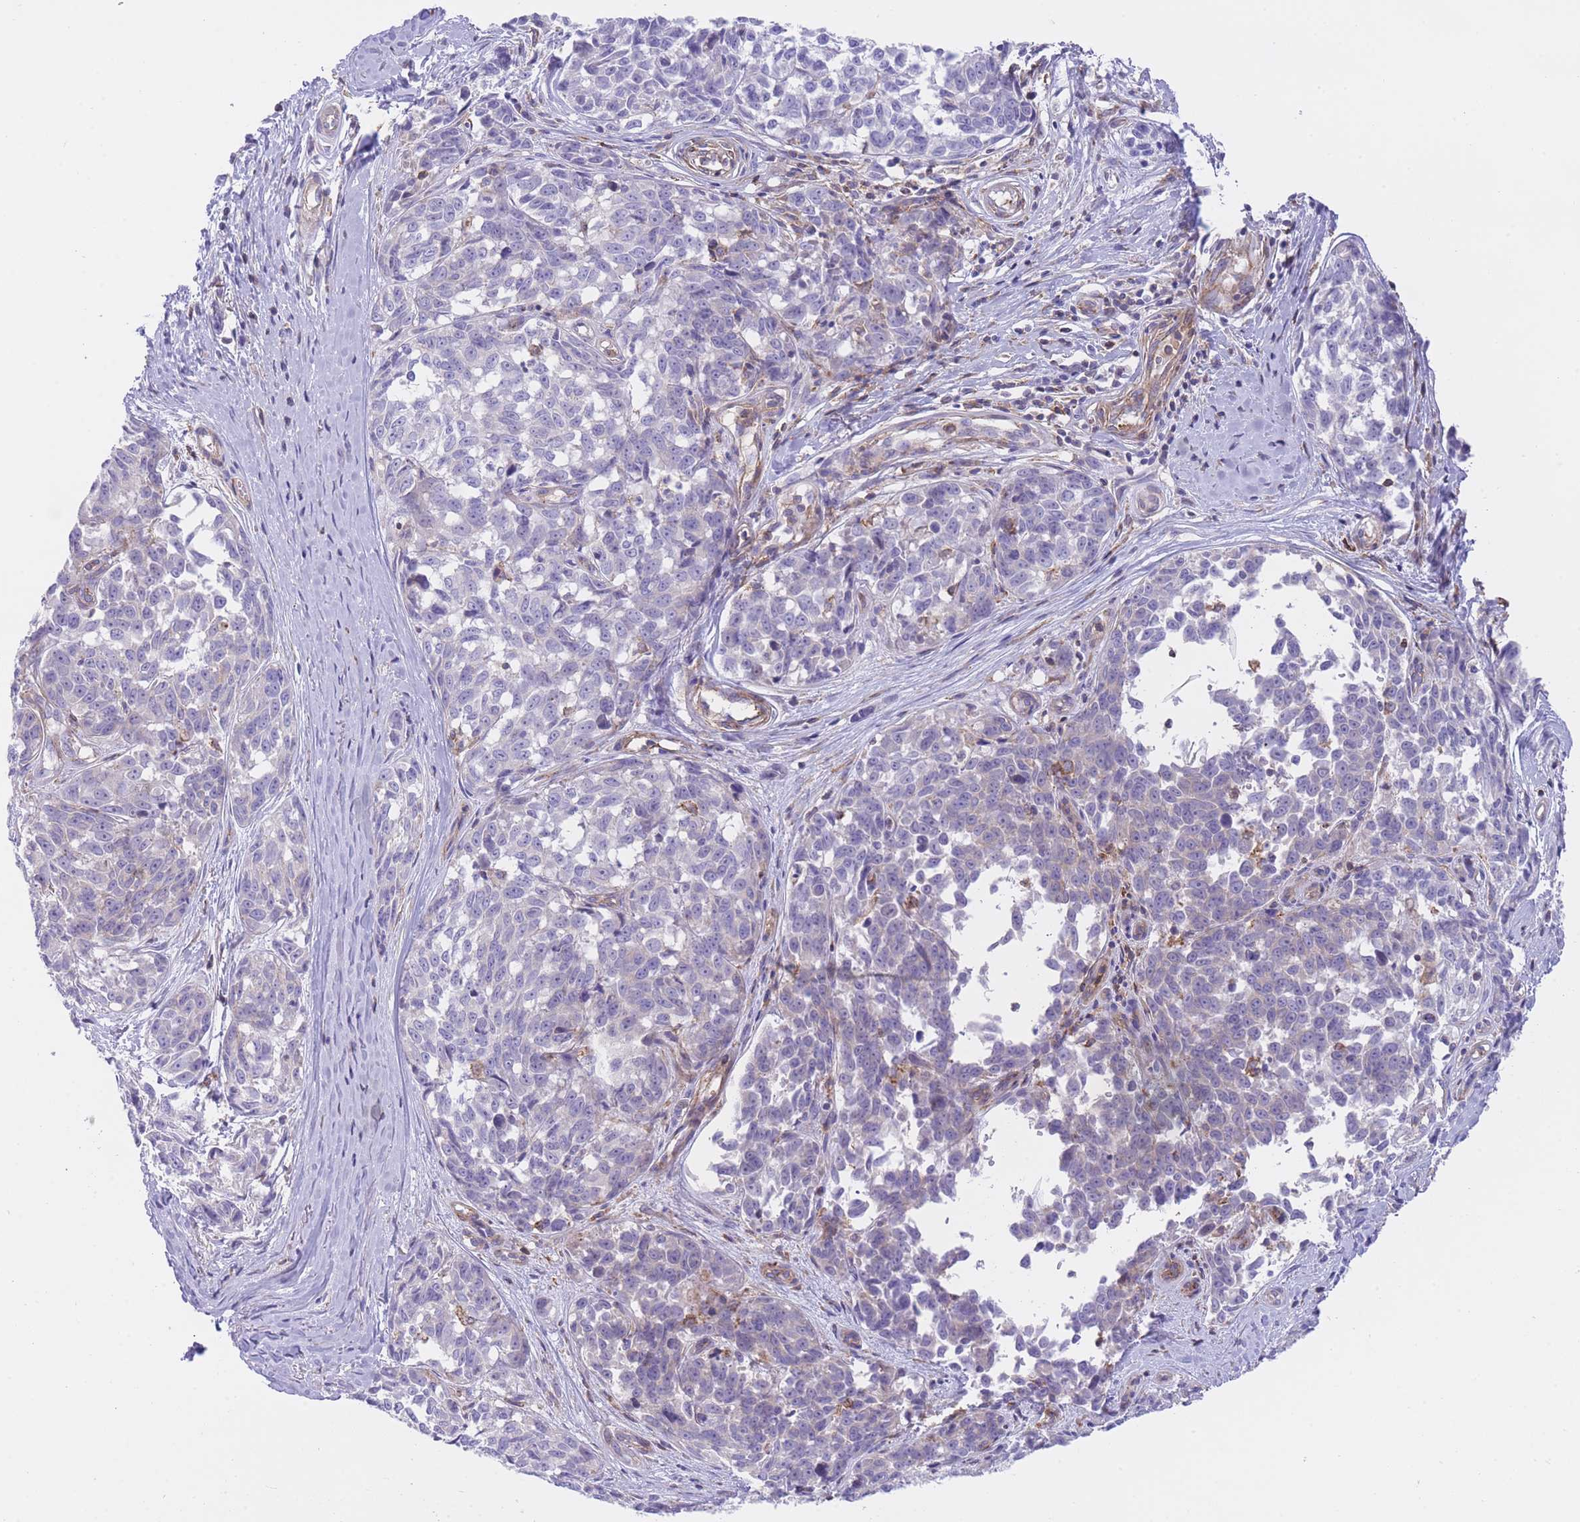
{"staining": {"intensity": "negative", "quantity": "none", "location": "none"}, "tissue": "melanoma", "cell_type": "Tumor cells", "image_type": "cancer", "snomed": [{"axis": "morphology", "description": "Normal tissue, NOS"}, {"axis": "morphology", "description": "Malignant melanoma, NOS"}, {"axis": "topography", "description": "Skin"}], "caption": "This is an immunohistochemistry (IHC) histopathology image of malignant melanoma. There is no positivity in tumor cells.", "gene": "LDB3", "patient": {"sex": "female", "age": 64}}